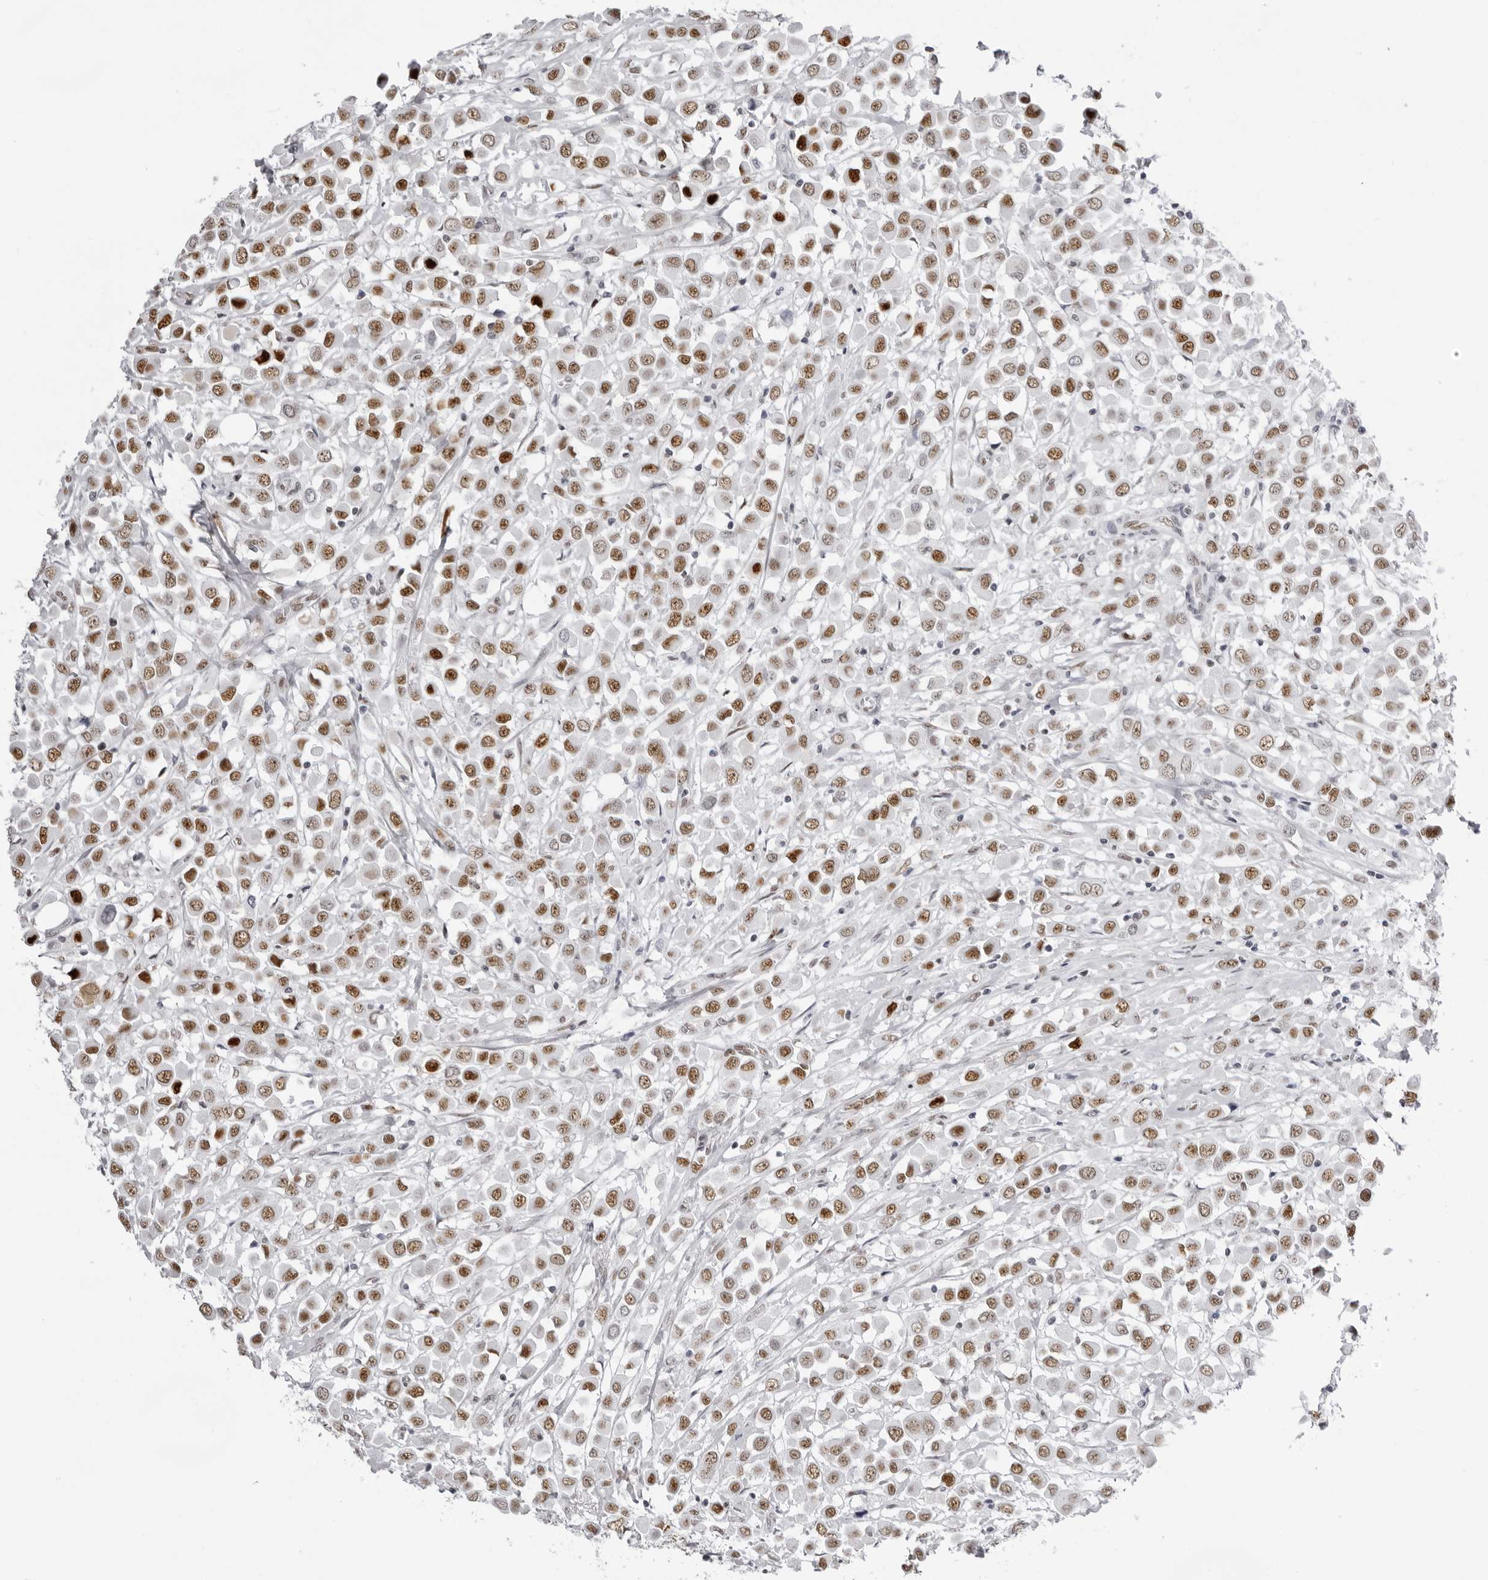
{"staining": {"intensity": "moderate", "quantity": ">75%", "location": "nuclear"}, "tissue": "breast cancer", "cell_type": "Tumor cells", "image_type": "cancer", "snomed": [{"axis": "morphology", "description": "Duct carcinoma"}, {"axis": "topography", "description": "Breast"}], "caption": "Intraductal carcinoma (breast) stained with DAB (3,3'-diaminobenzidine) IHC exhibits medium levels of moderate nuclear staining in approximately >75% of tumor cells. (DAB (3,3'-diaminobenzidine) = brown stain, brightfield microscopy at high magnification).", "gene": "IRF2BP2", "patient": {"sex": "female", "age": 61}}